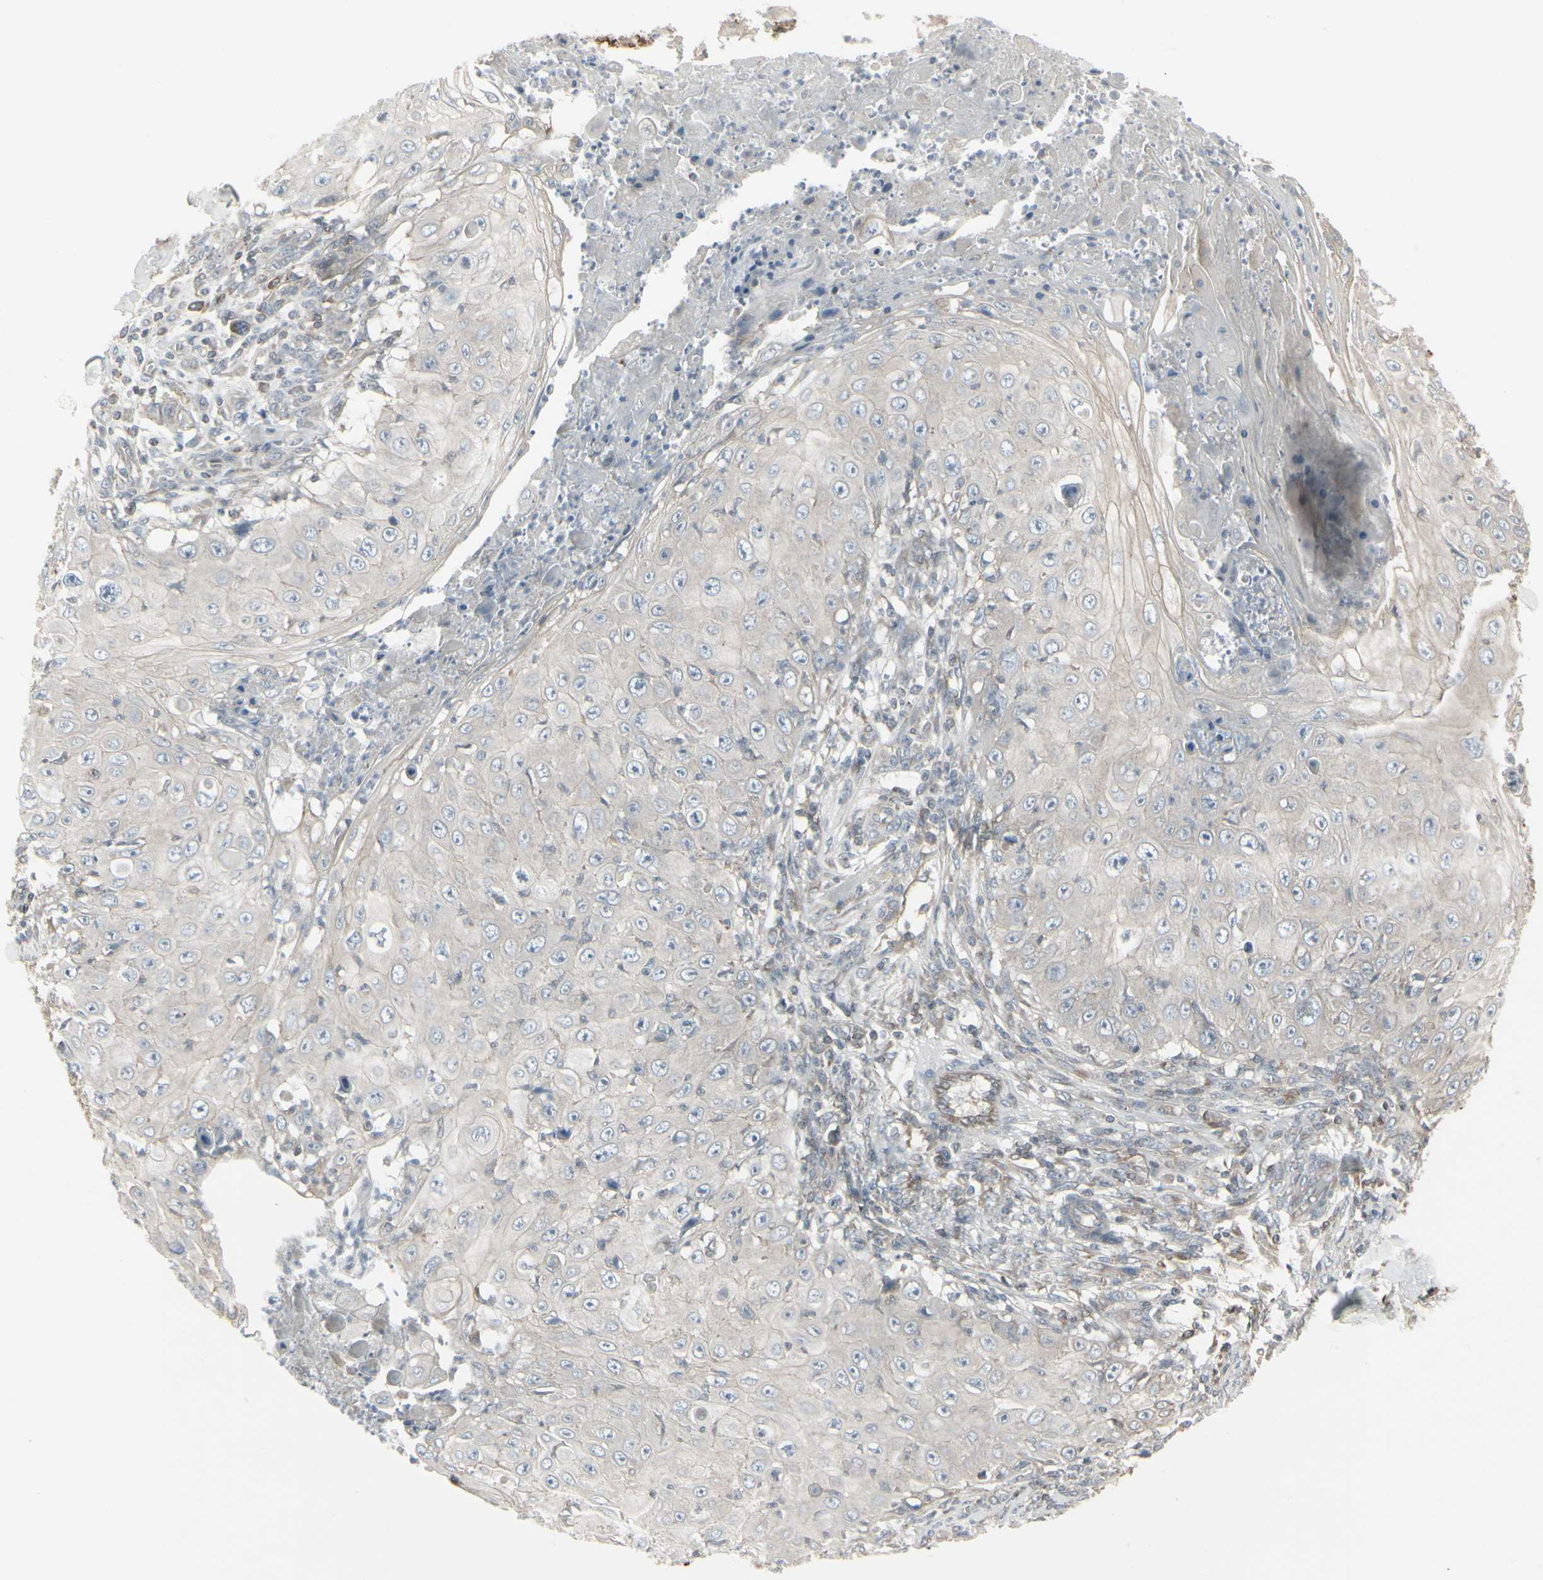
{"staining": {"intensity": "weak", "quantity": "<25%", "location": "cytoplasmic/membranous"}, "tissue": "skin cancer", "cell_type": "Tumor cells", "image_type": "cancer", "snomed": [{"axis": "morphology", "description": "Squamous cell carcinoma, NOS"}, {"axis": "topography", "description": "Skin"}], "caption": "There is no significant staining in tumor cells of squamous cell carcinoma (skin).", "gene": "EPS15", "patient": {"sex": "male", "age": 86}}